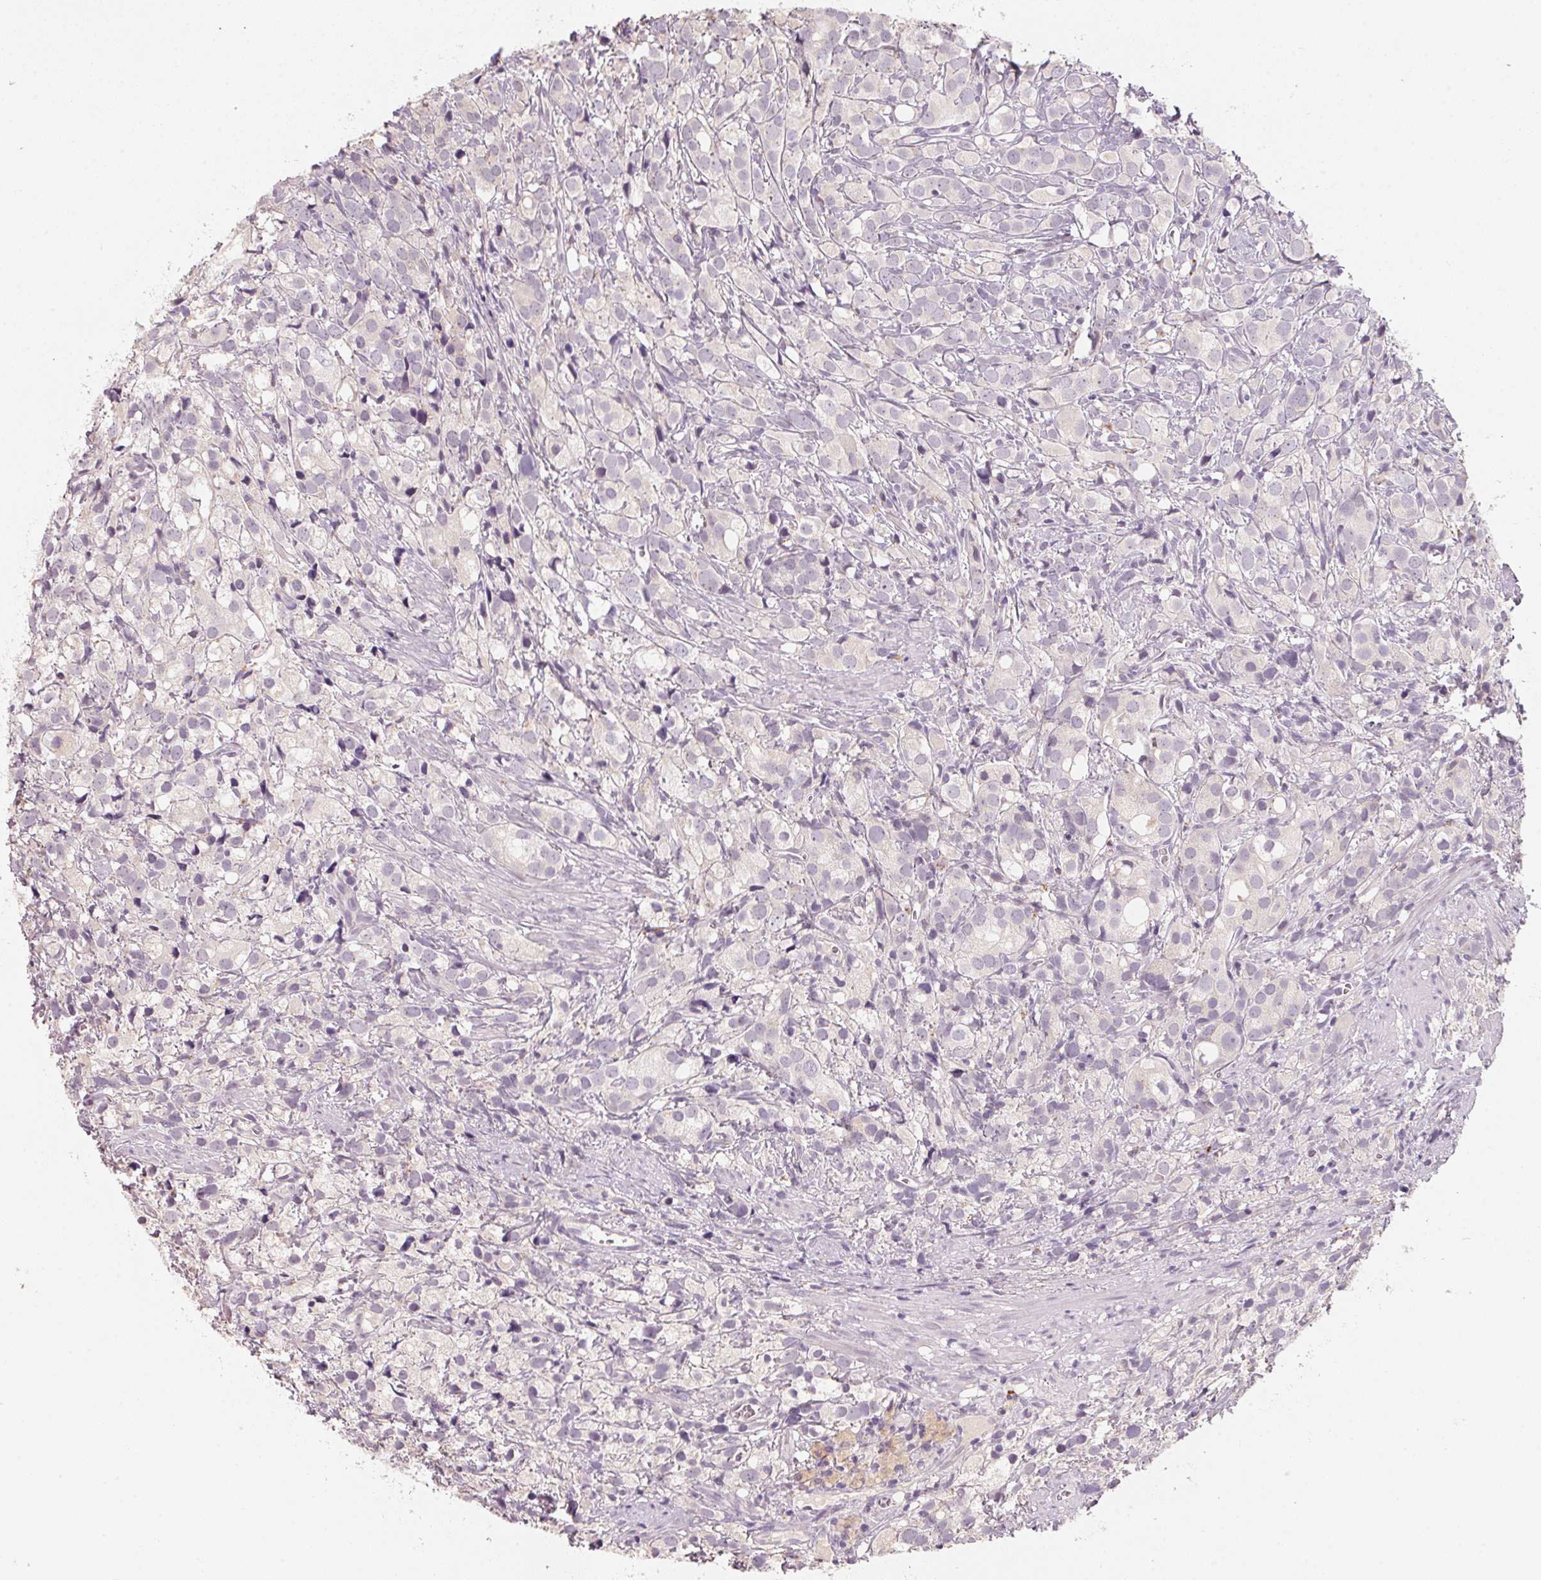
{"staining": {"intensity": "negative", "quantity": "none", "location": "none"}, "tissue": "prostate cancer", "cell_type": "Tumor cells", "image_type": "cancer", "snomed": [{"axis": "morphology", "description": "Adenocarcinoma, High grade"}, {"axis": "topography", "description": "Prostate"}], "caption": "DAB (3,3'-diaminobenzidine) immunohistochemical staining of prostate cancer shows no significant positivity in tumor cells. (Brightfield microscopy of DAB (3,3'-diaminobenzidine) IHC at high magnification).", "gene": "TREH", "patient": {"sex": "male", "age": 86}}